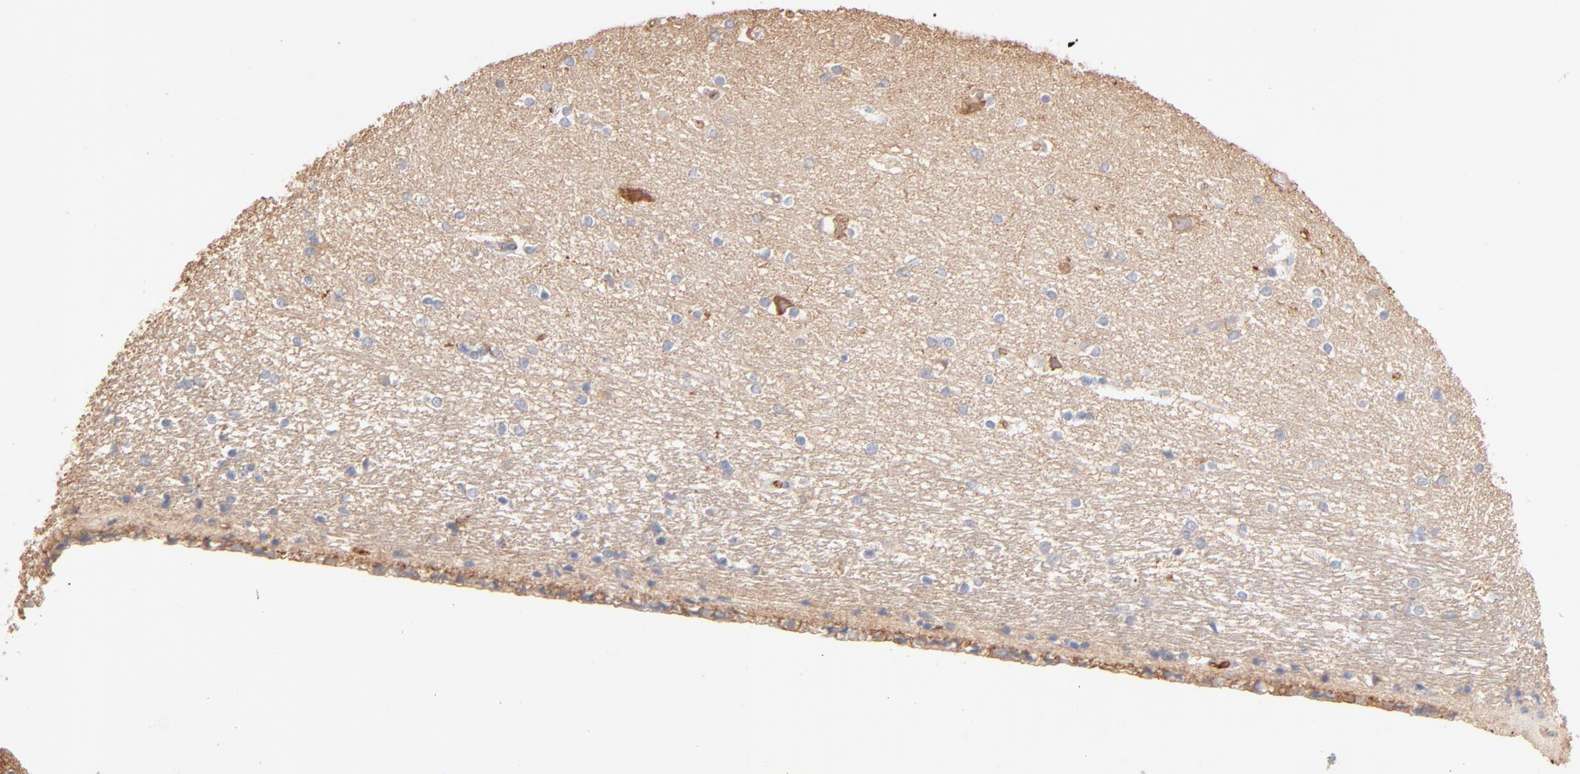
{"staining": {"intensity": "negative", "quantity": "none", "location": "none"}, "tissue": "hippocampus", "cell_type": "Glial cells", "image_type": "normal", "snomed": [{"axis": "morphology", "description": "Normal tissue, NOS"}, {"axis": "topography", "description": "Hippocampus"}], "caption": "Hippocampus stained for a protein using IHC shows no staining glial cells.", "gene": "SPTB", "patient": {"sex": "female", "age": 54}}